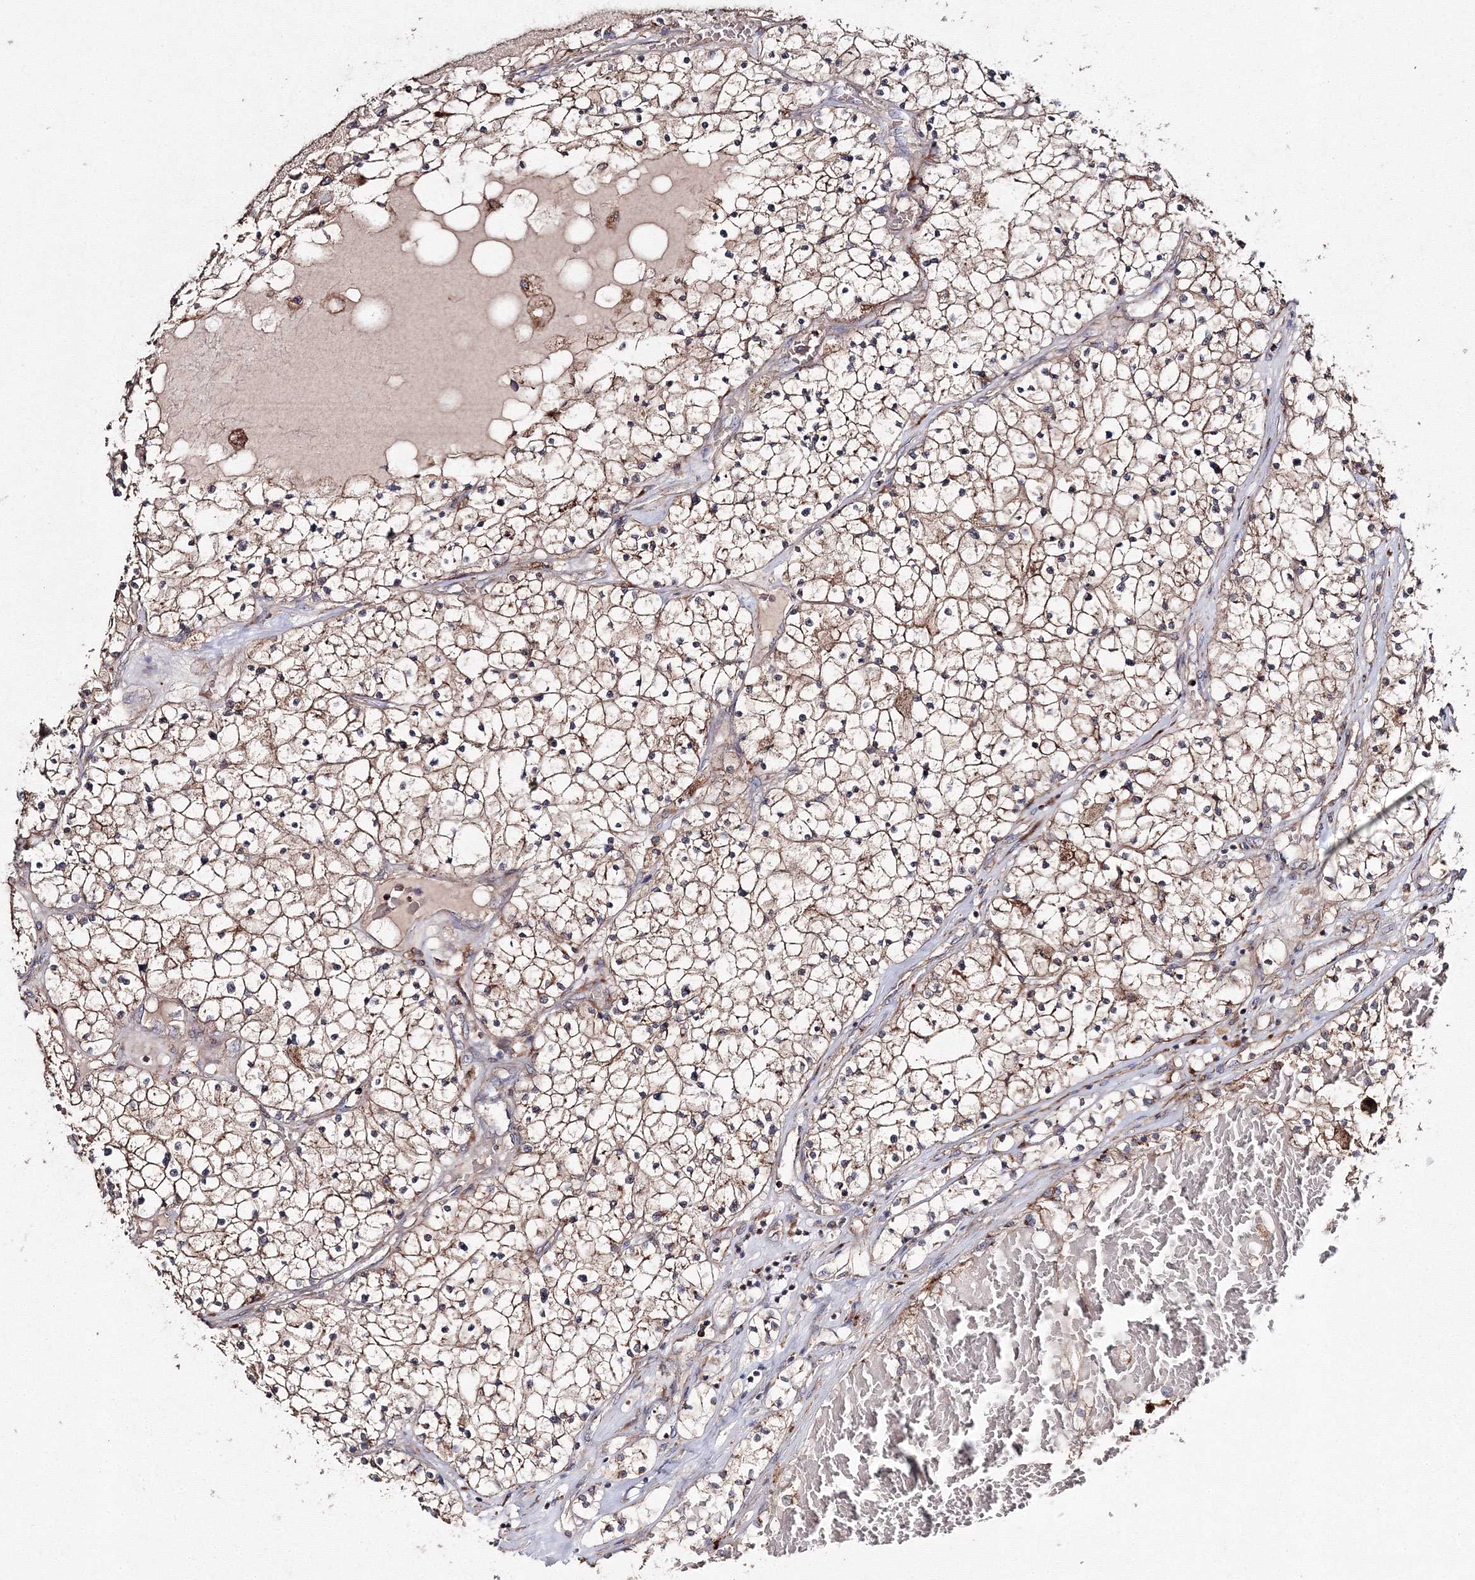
{"staining": {"intensity": "moderate", "quantity": ">75%", "location": "cytoplasmic/membranous"}, "tissue": "renal cancer", "cell_type": "Tumor cells", "image_type": "cancer", "snomed": [{"axis": "morphology", "description": "Normal tissue, NOS"}, {"axis": "morphology", "description": "Adenocarcinoma, NOS"}, {"axis": "topography", "description": "Kidney"}], "caption": "Renal cancer (adenocarcinoma) was stained to show a protein in brown. There is medium levels of moderate cytoplasmic/membranous positivity in approximately >75% of tumor cells.", "gene": "DDO", "patient": {"sex": "male", "age": 68}}